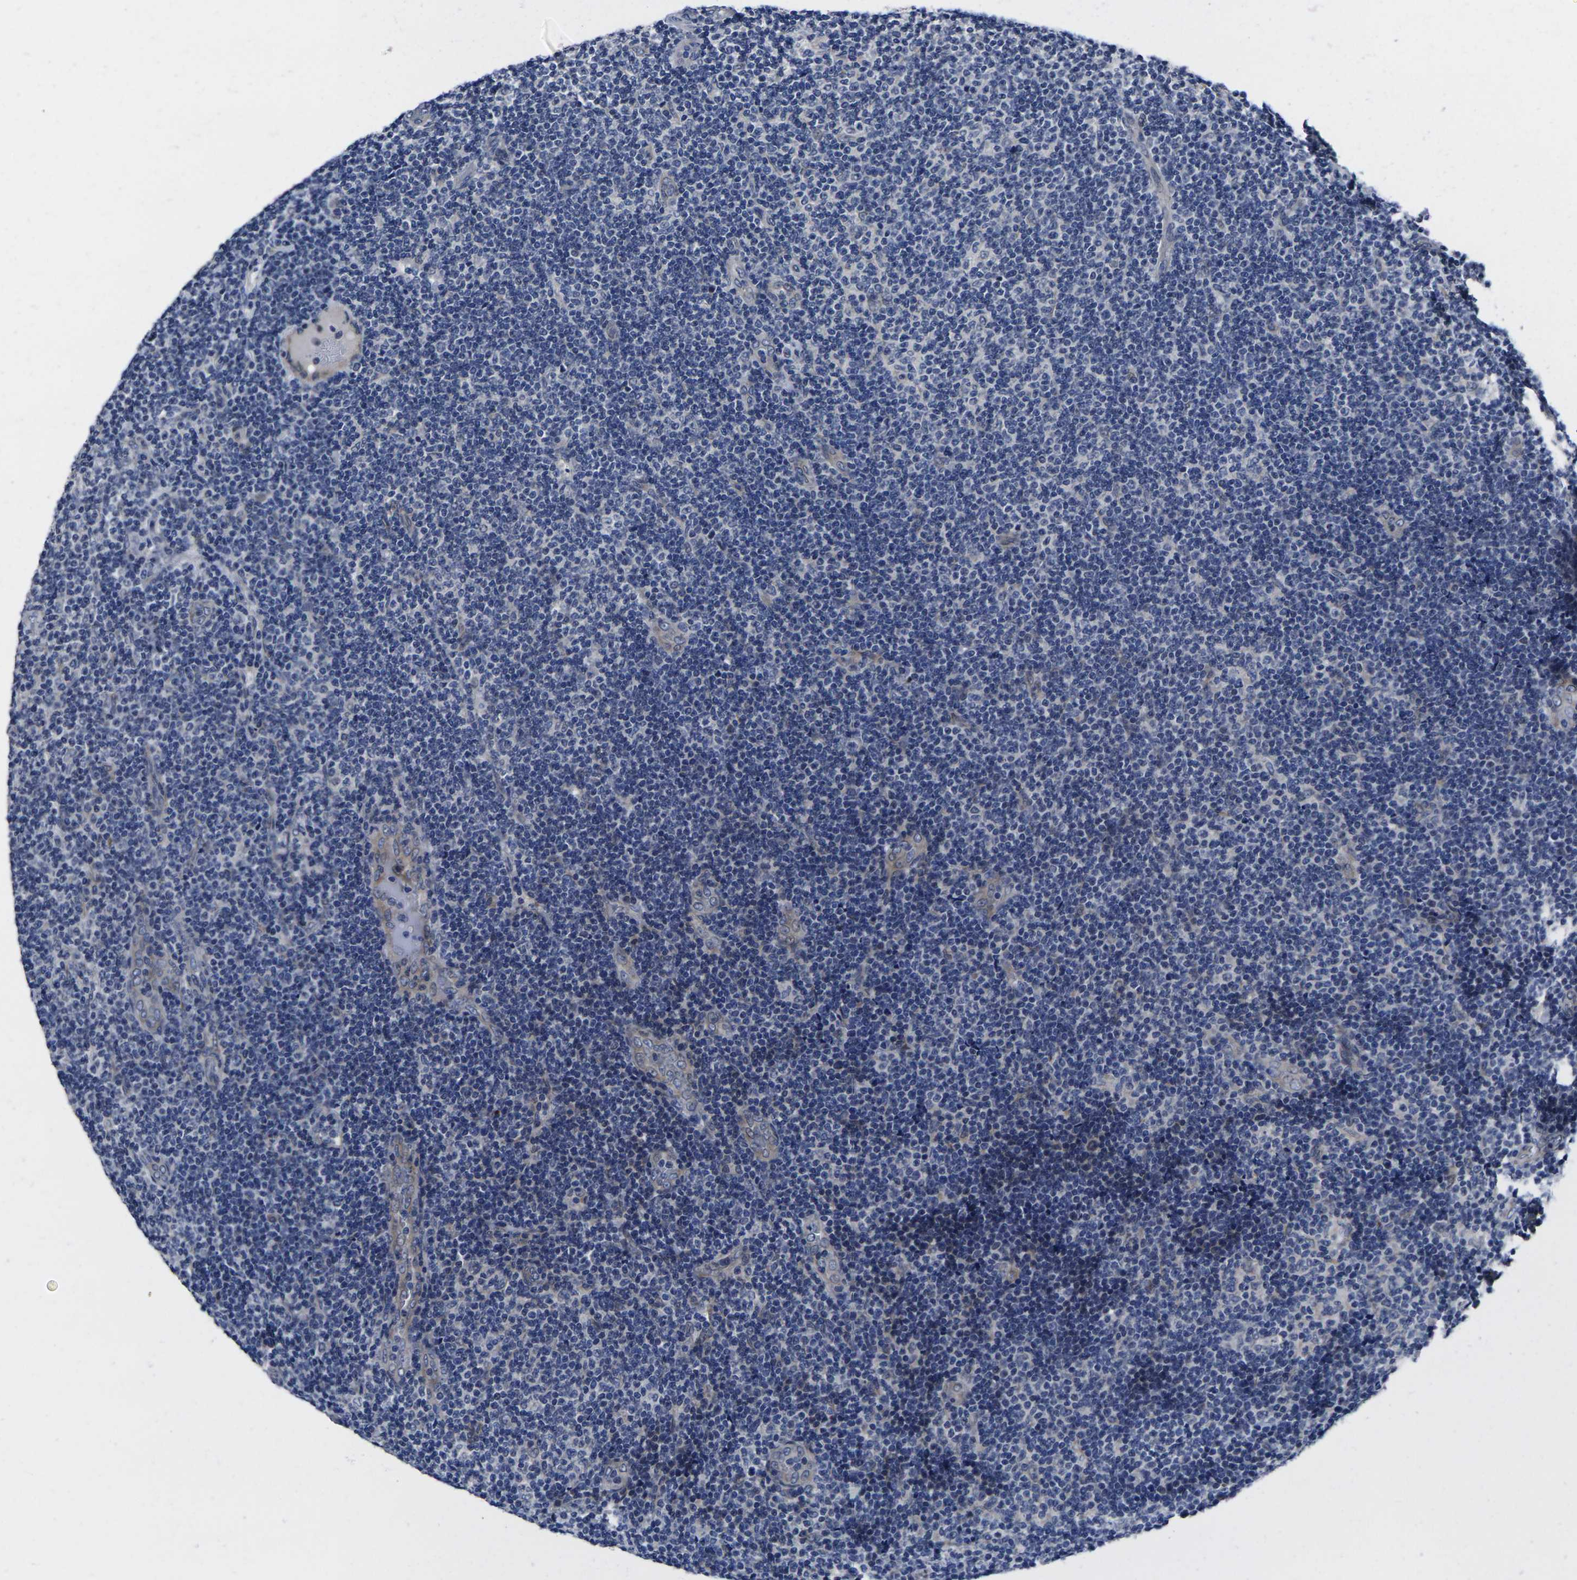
{"staining": {"intensity": "negative", "quantity": "none", "location": "none"}, "tissue": "lymphoma", "cell_type": "Tumor cells", "image_type": "cancer", "snomed": [{"axis": "morphology", "description": "Malignant lymphoma, non-Hodgkin's type, Low grade"}, {"axis": "topography", "description": "Lymph node"}], "caption": "An image of malignant lymphoma, non-Hodgkin's type (low-grade) stained for a protein shows no brown staining in tumor cells.", "gene": "CYP2C8", "patient": {"sex": "male", "age": 83}}